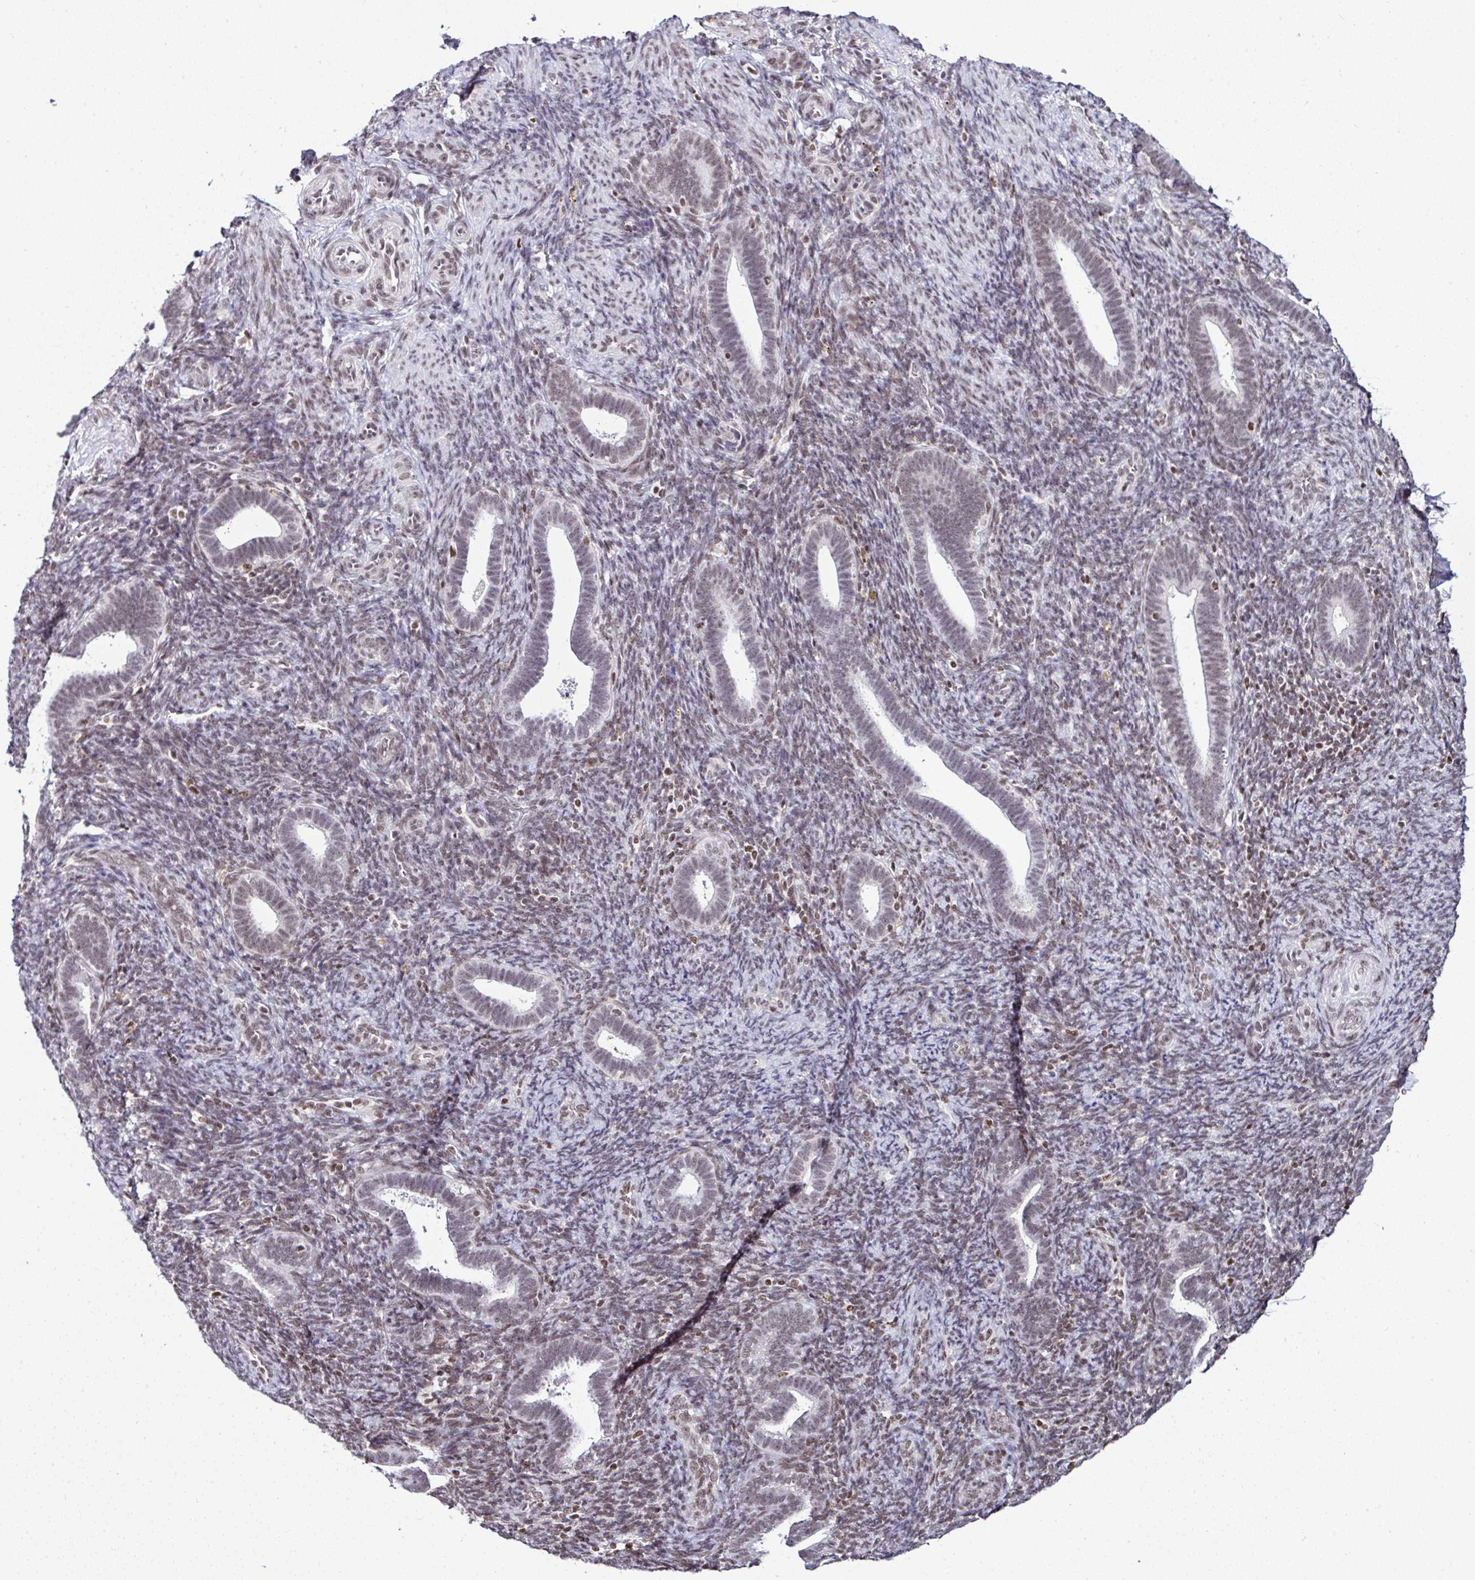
{"staining": {"intensity": "moderate", "quantity": "<25%", "location": "nuclear"}, "tissue": "endometrium", "cell_type": "Cells in endometrial stroma", "image_type": "normal", "snomed": [{"axis": "morphology", "description": "Normal tissue, NOS"}, {"axis": "topography", "description": "Endometrium"}], "caption": "Protein staining by IHC exhibits moderate nuclear staining in about <25% of cells in endometrial stroma in unremarkable endometrium. The staining was performed using DAB to visualize the protein expression in brown, while the nuclei were stained in blue with hematoxylin (Magnification: 20x).", "gene": "DR1", "patient": {"sex": "female", "age": 34}}